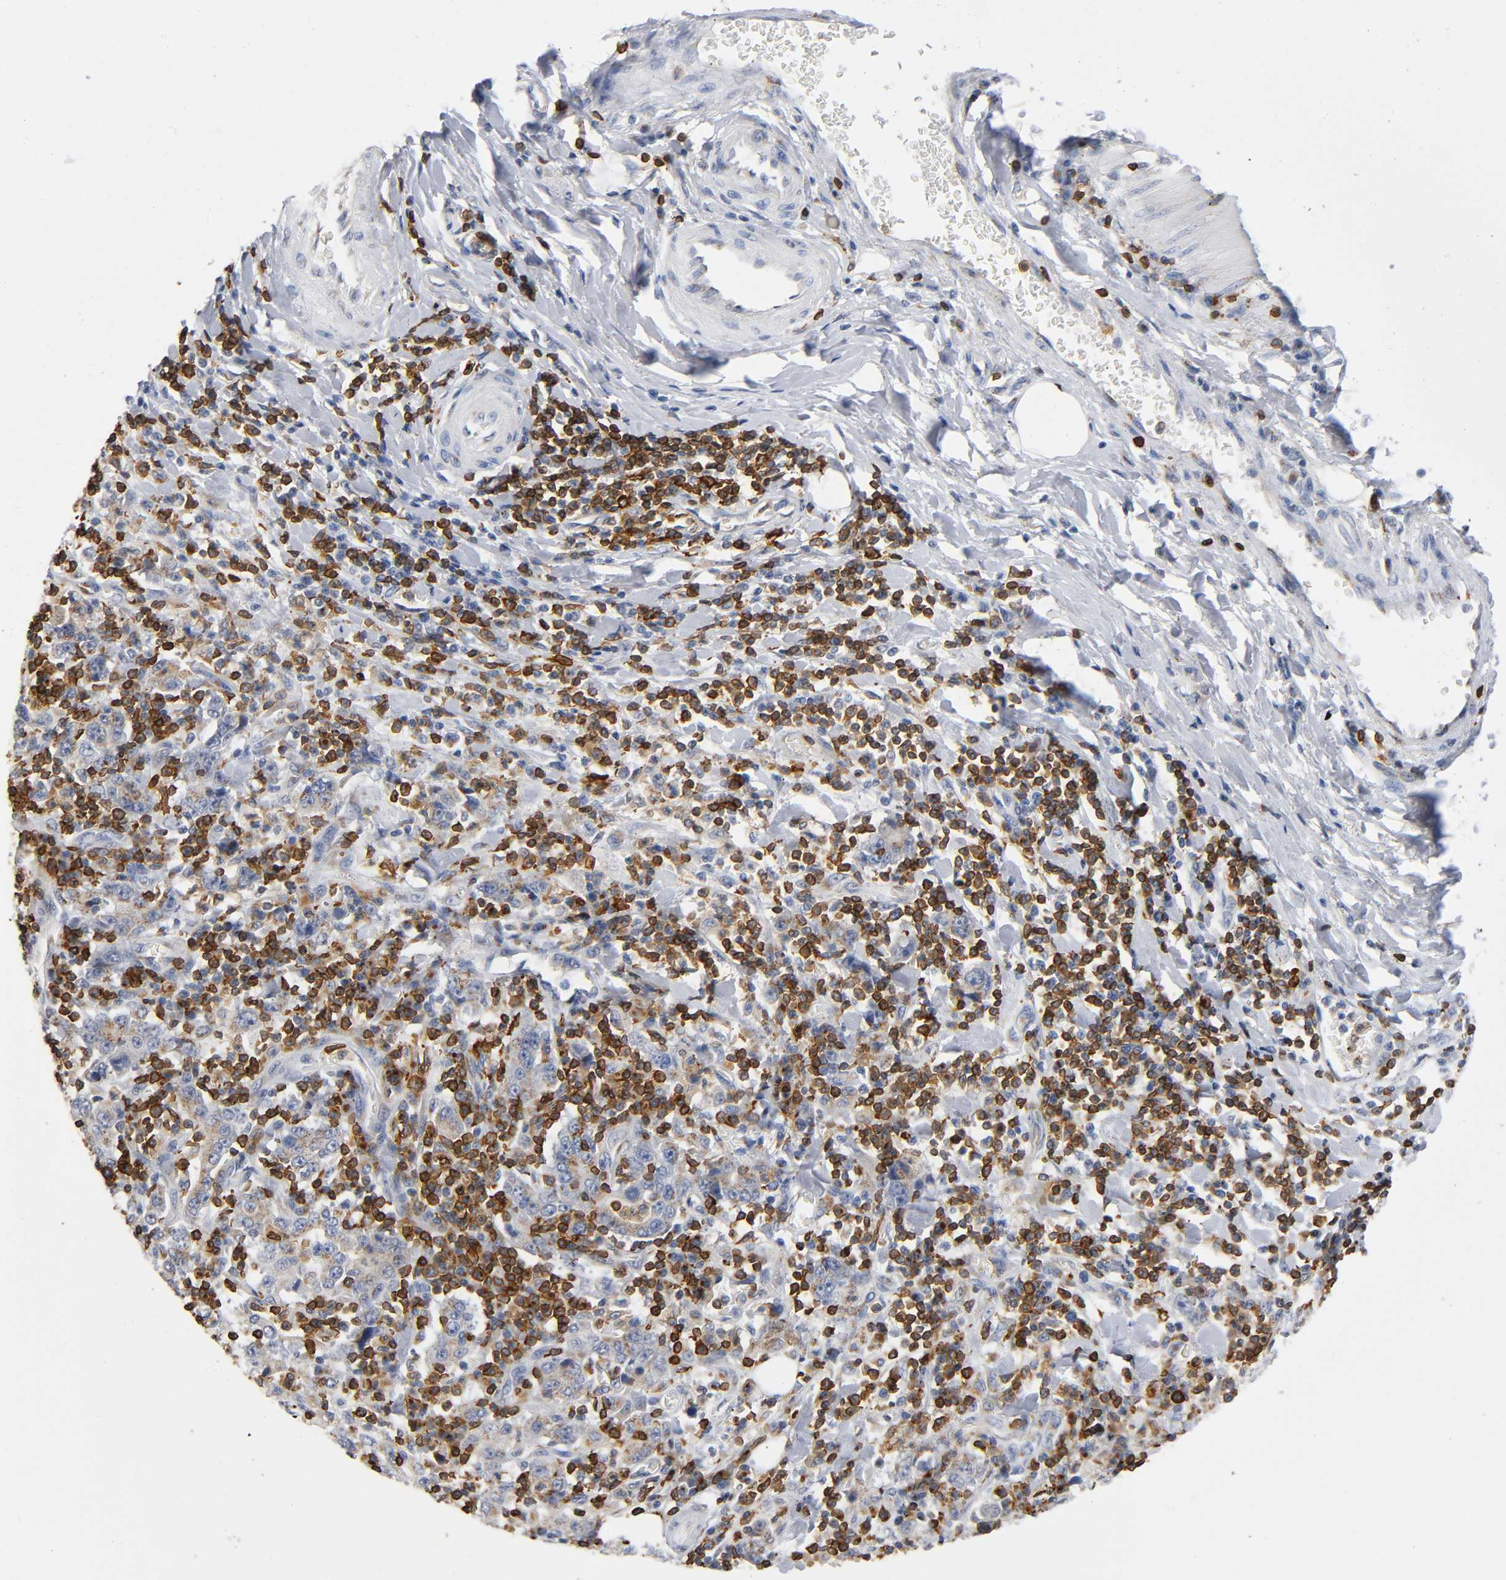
{"staining": {"intensity": "moderate", "quantity": "25%-75%", "location": "cytoplasmic/membranous"}, "tissue": "stomach cancer", "cell_type": "Tumor cells", "image_type": "cancer", "snomed": [{"axis": "morphology", "description": "Normal tissue, NOS"}, {"axis": "morphology", "description": "Adenocarcinoma, NOS"}, {"axis": "topography", "description": "Stomach, upper"}, {"axis": "topography", "description": "Stomach"}], "caption": "Approximately 25%-75% of tumor cells in stomach cancer (adenocarcinoma) exhibit moderate cytoplasmic/membranous protein staining as visualized by brown immunohistochemical staining.", "gene": "CAPN10", "patient": {"sex": "male", "age": 59}}